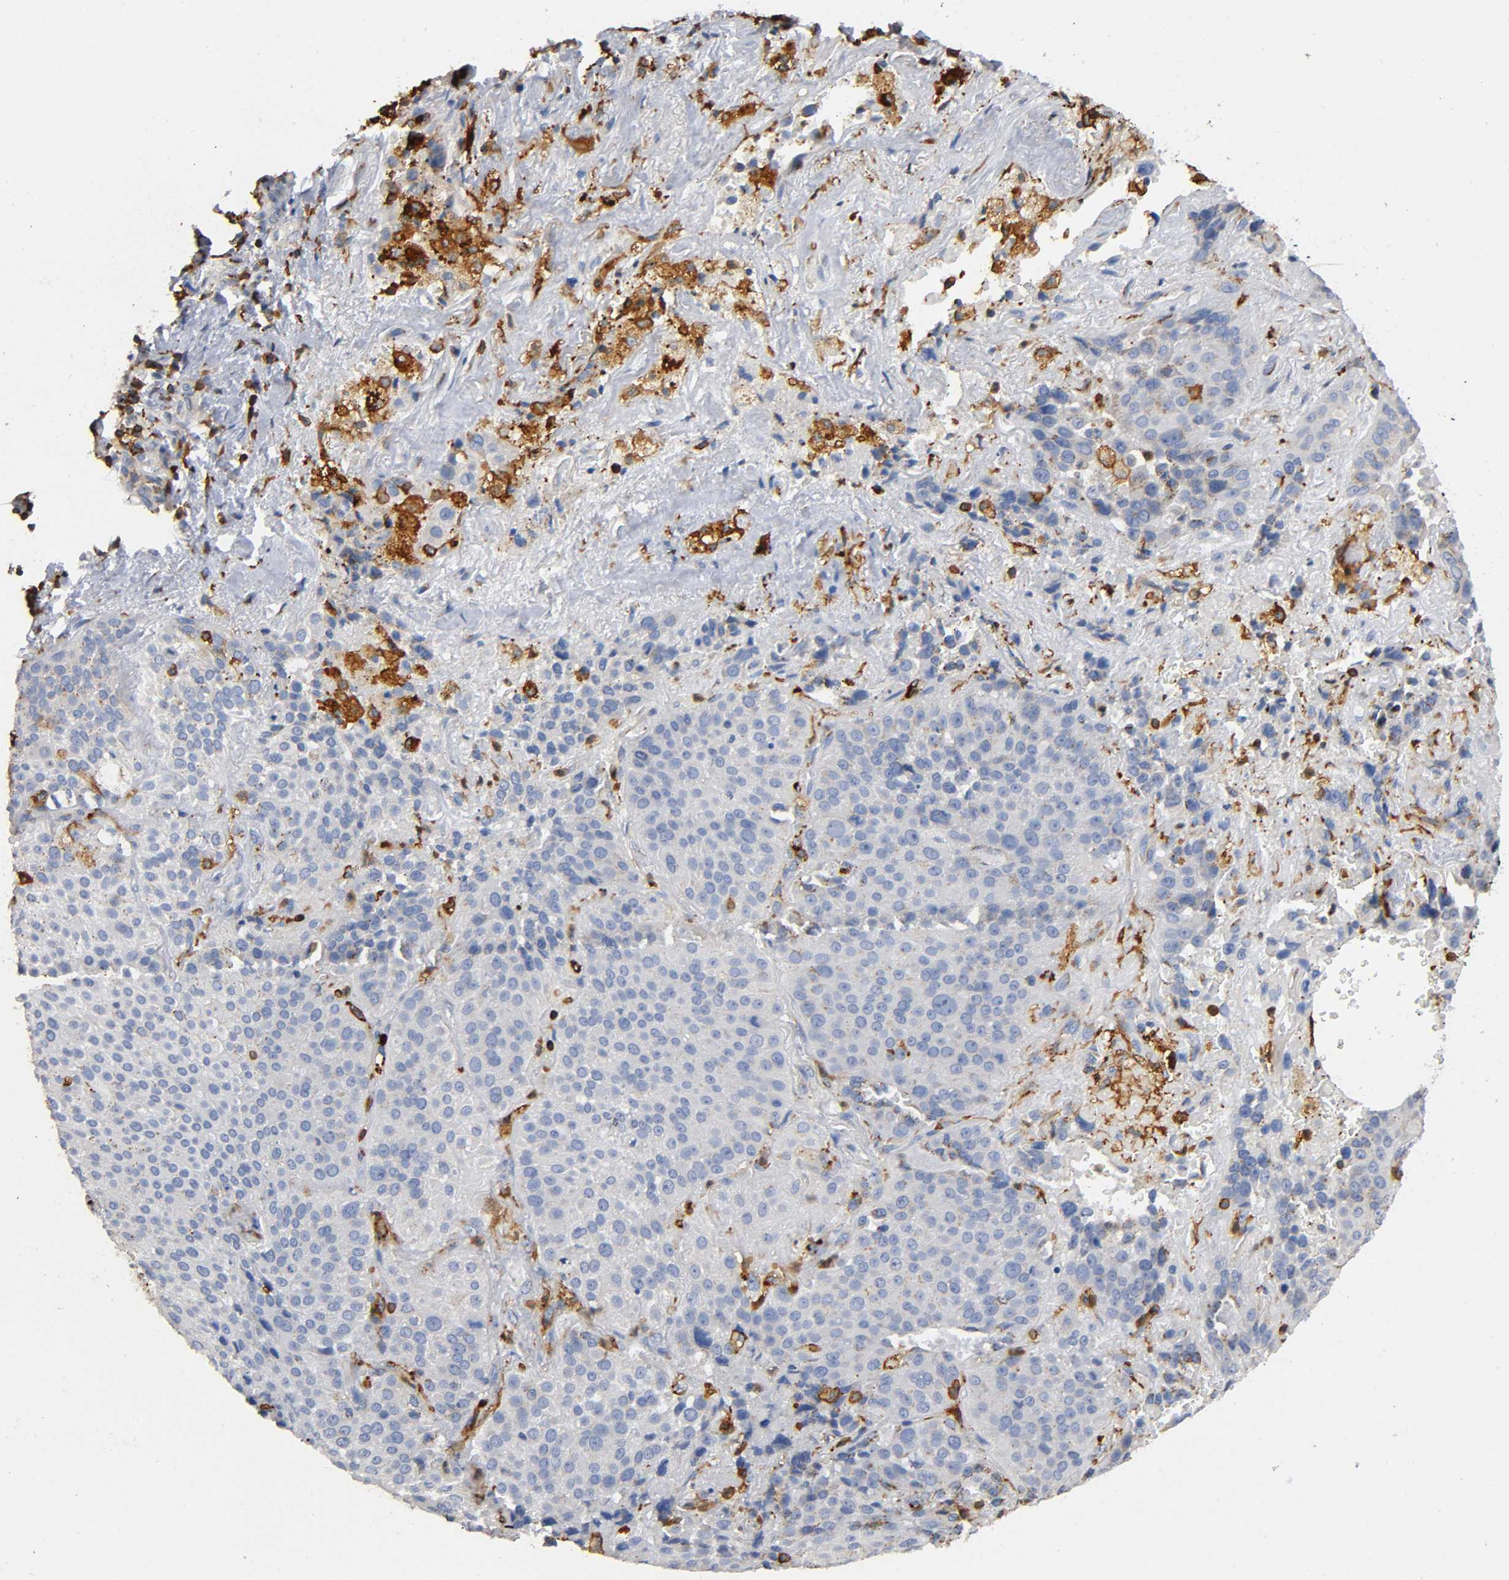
{"staining": {"intensity": "weak", "quantity": "25%-75%", "location": "cytoplasmic/membranous"}, "tissue": "lung cancer", "cell_type": "Tumor cells", "image_type": "cancer", "snomed": [{"axis": "morphology", "description": "Squamous cell carcinoma, NOS"}, {"axis": "topography", "description": "Lung"}], "caption": "A histopathology image of lung cancer (squamous cell carcinoma) stained for a protein displays weak cytoplasmic/membranous brown staining in tumor cells.", "gene": "CAPN10", "patient": {"sex": "male", "age": 54}}